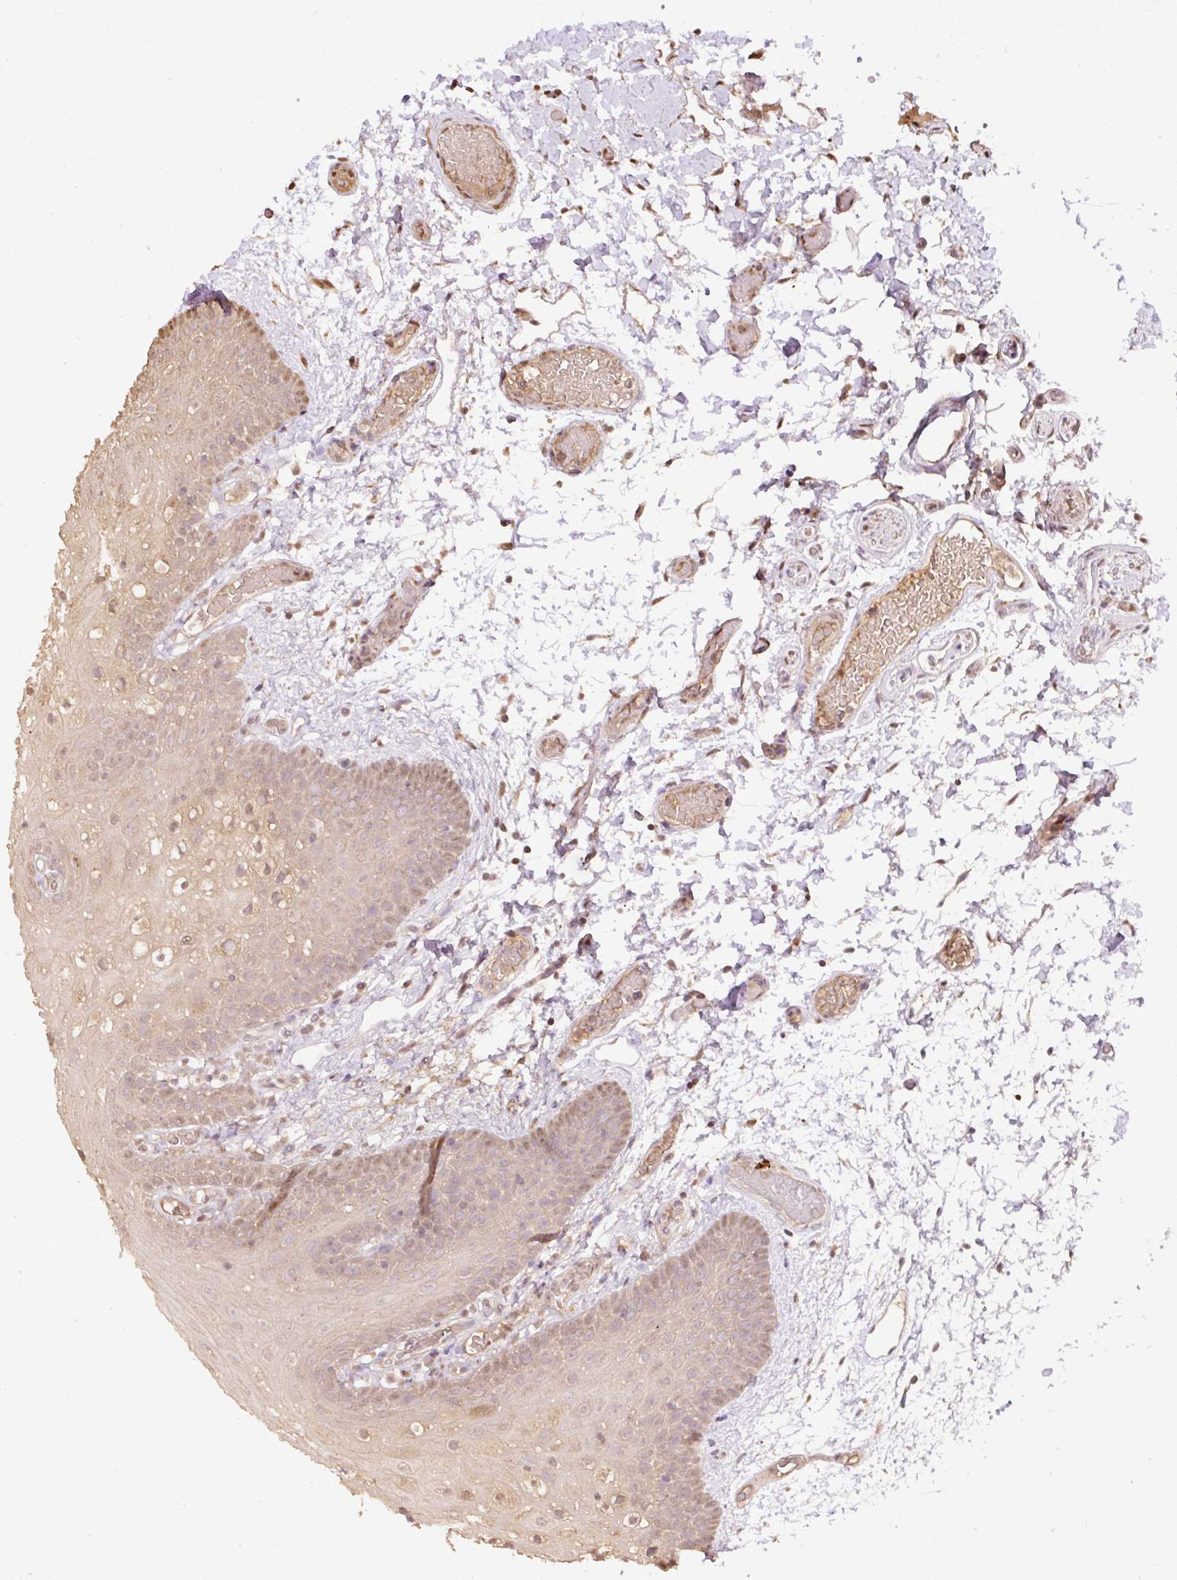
{"staining": {"intensity": "moderate", "quantity": "25%-75%", "location": "cytoplasmic/membranous,nuclear"}, "tissue": "oral mucosa", "cell_type": "Squamous epithelial cells", "image_type": "normal", "snomed": [{"axis": "morphology", "description": "Normal tissue, NOS"}, {"axis": "morphology", "description": "Squamous cell carcinoma, NOS"}, {"axis": "topography", "description": "Oral tissue"}, {"axis": "topography", "description": "Tounge, NOS"}, {"axis": "topography", "description": "Head-Neck"}], "caption": "Oral mucosa stained with immunohistochemistry (IHC) demonstrates moderate cytoplasmic/membranous,nuclear expression in approximately 25%-75% of squamous epithelial cells. The protein is shown in brown color, while the nuclei are stained blue.", "gene": "TMEM170B", "patient": {"sex": "male", "age": 76}}